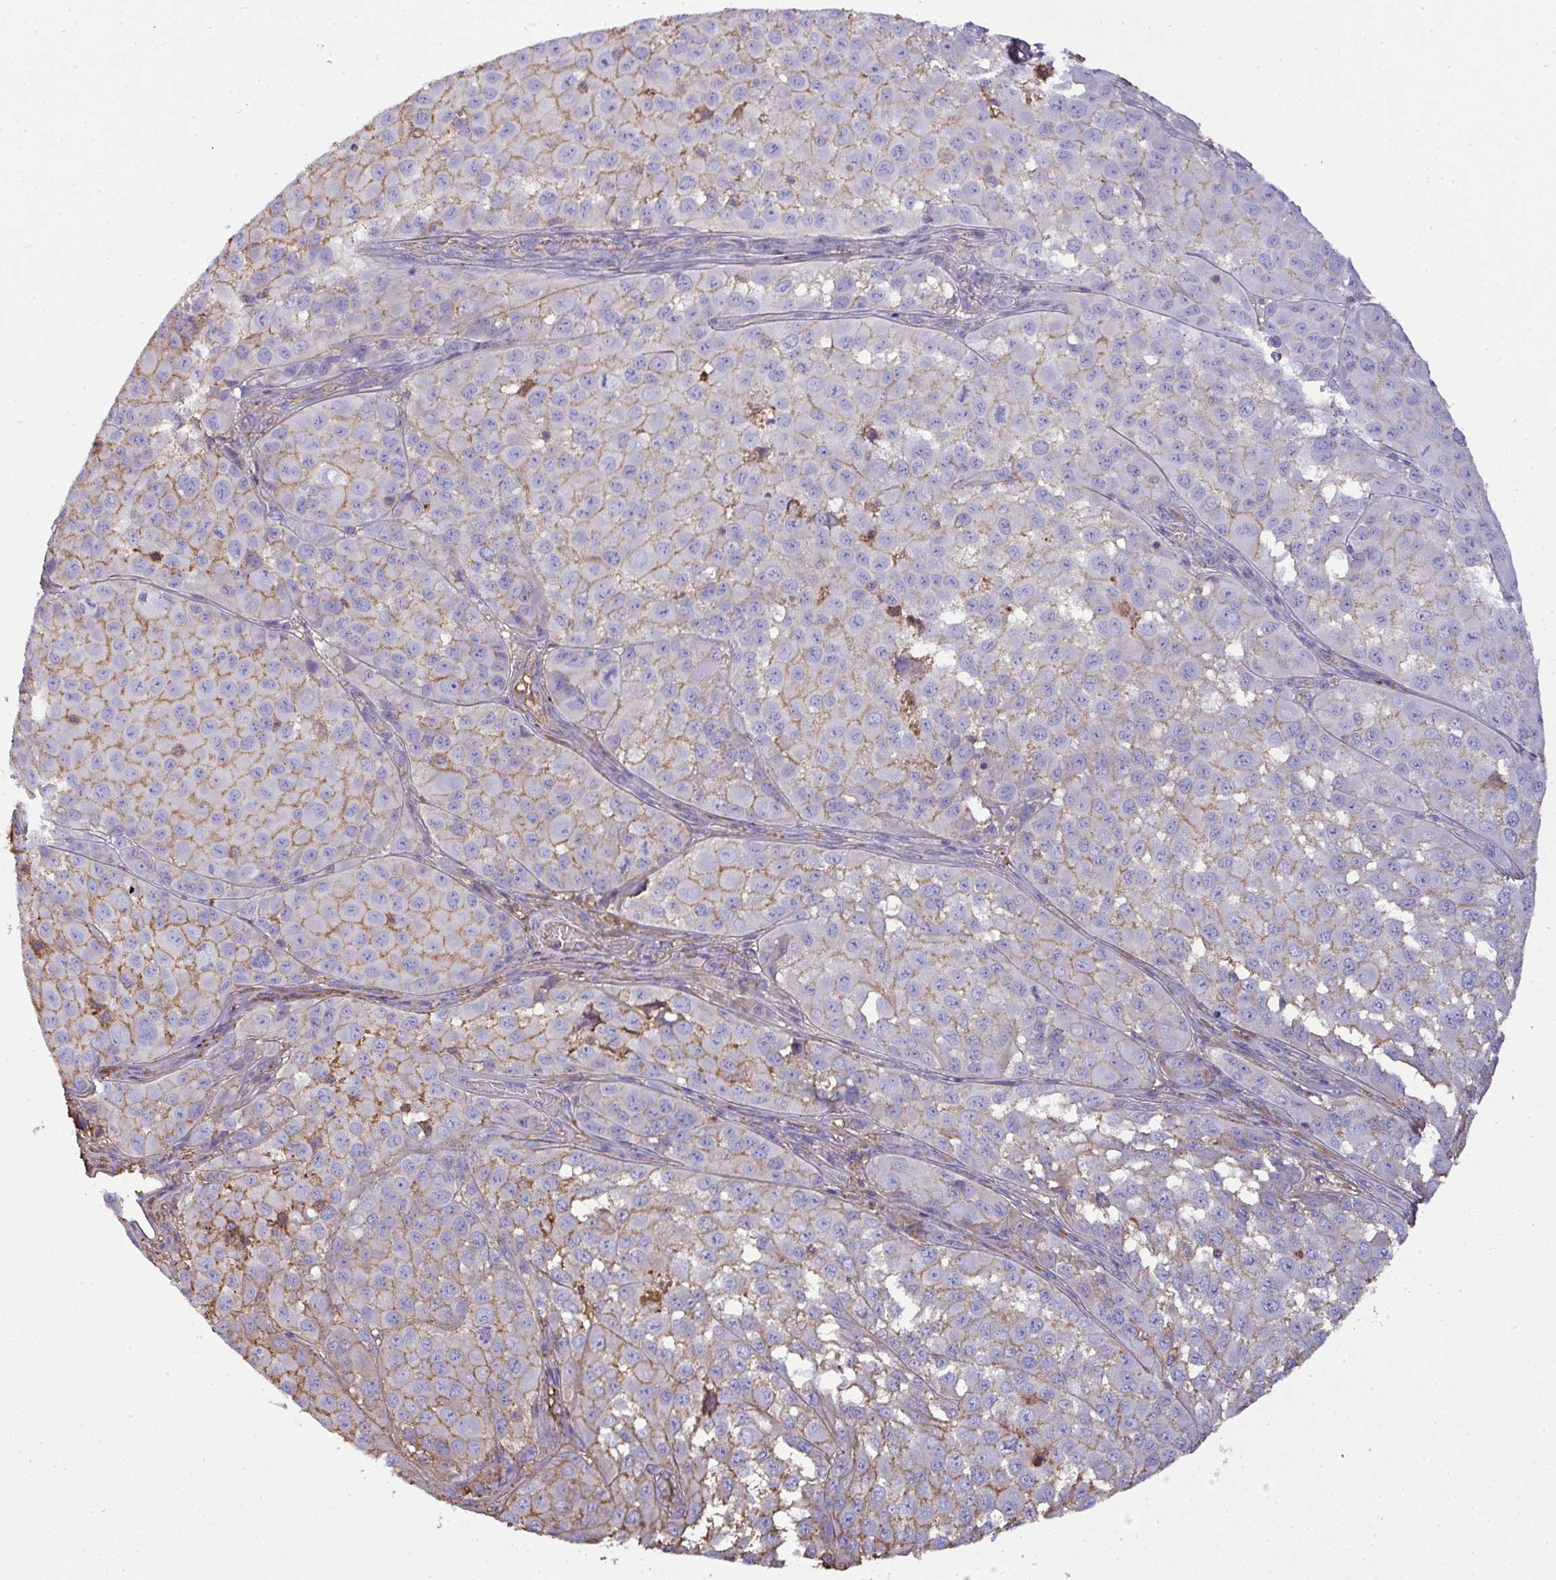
{"staining": {"intensity": "weak", "quantity": "<25%", "location": "cytoplasmic/membranous"}, "tissue": "melanoma", "cell_type": "Tumor cells", "image_type": "cancer", "snomed": [{"axis": "morphology", "description": "Malignant melanoma, NOS"}, {"axis": "topography", "description": "Skin"}], "caption": "Melanoma was stained to show a protein in brown. There is no significant staining in tumor cells.", "gene": "SMYD5", "patient": {"sex": "male", "age": 64}}